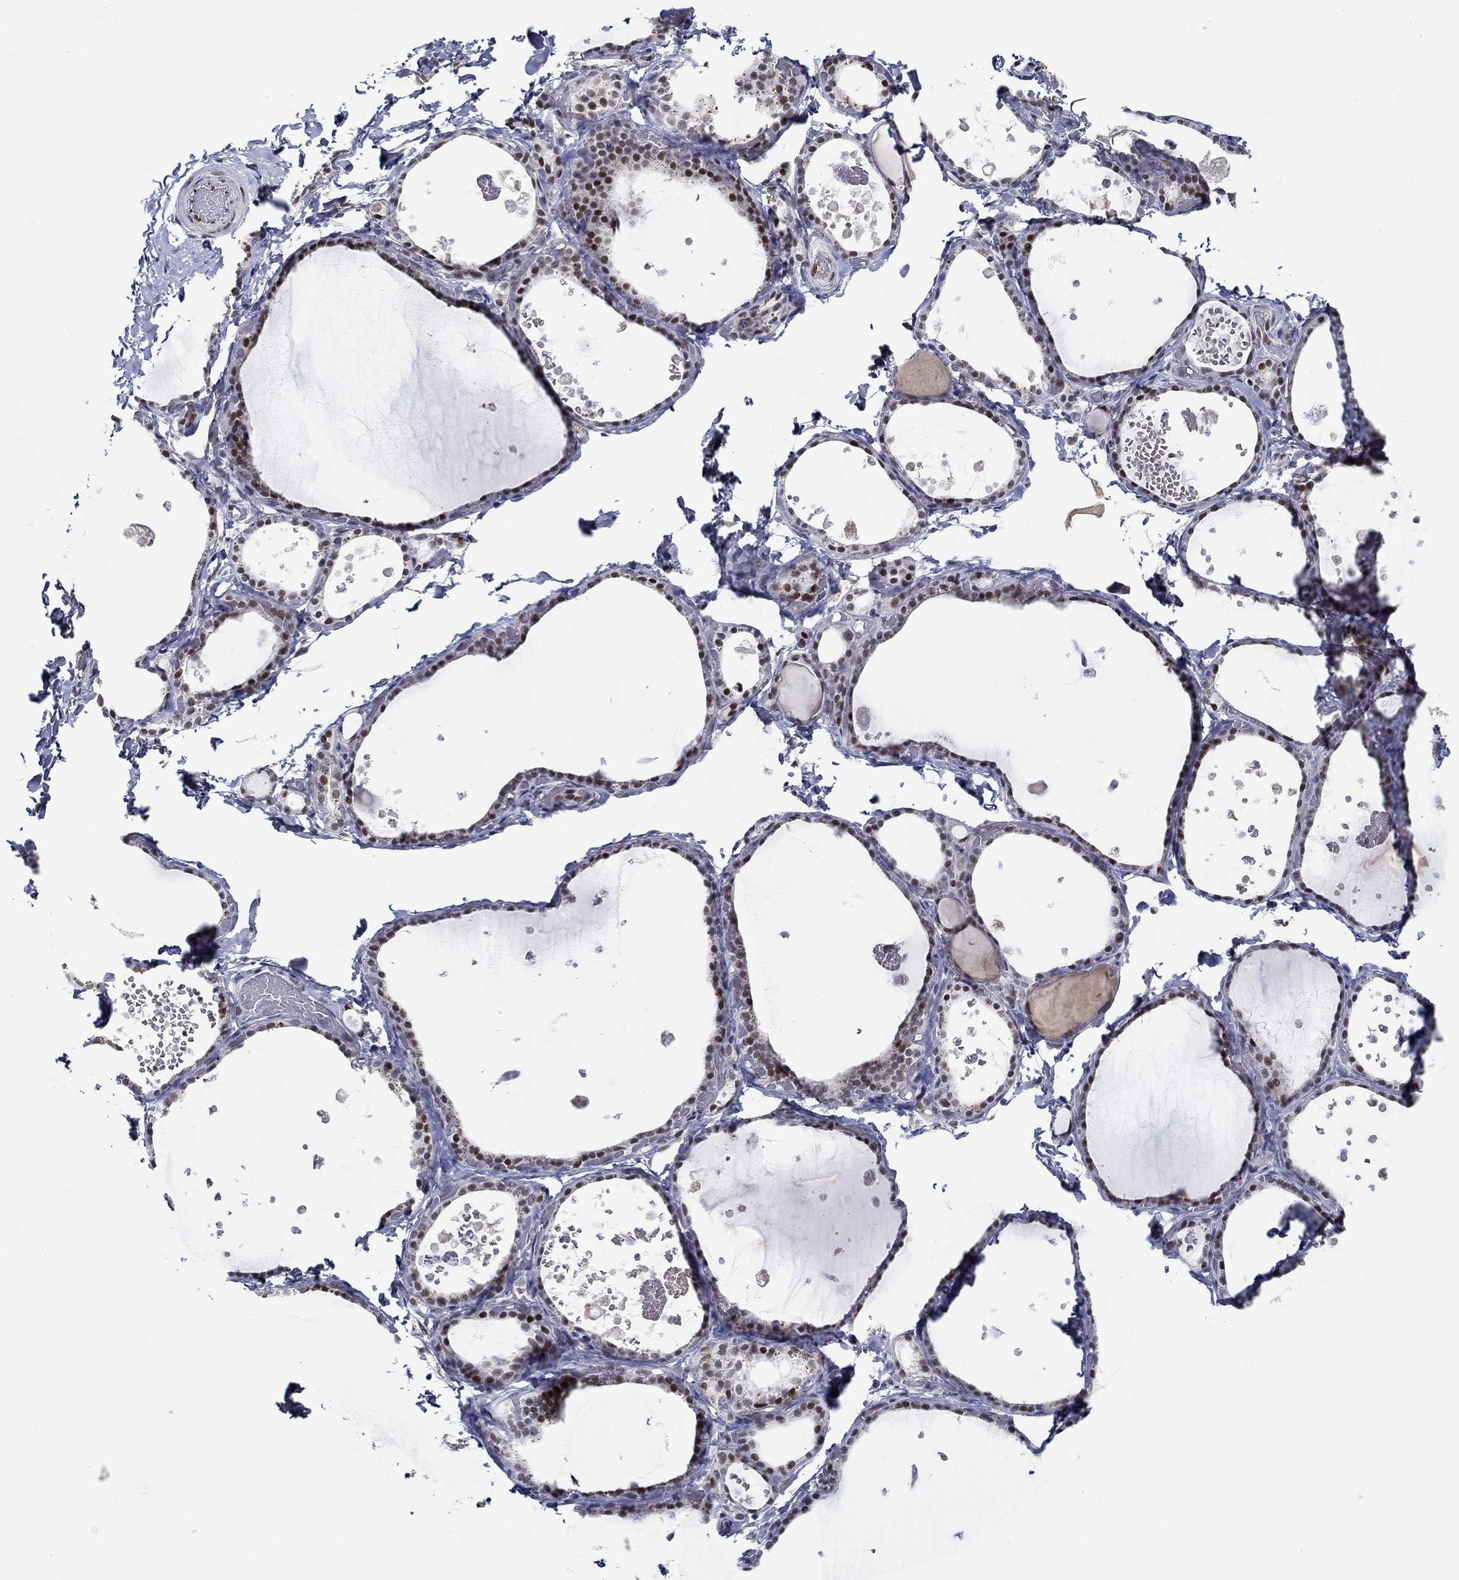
{"staining": {"intensity": "strong", "quantity": "25%-75%", "location": "nuclear"}, "tissue": "thyroid gland", "cell_type": "Glandular cells", "image_type": "normal", "snomed": [{"axis": "morphology", "description": "Normal tissue, NOS"}, {"axis": "topography", "description": "Thyroid gland"}], "caption": "The micrograph demonstrates immunohistochemical staining of unremarkable thyroid gland. There is strong nuclear positivity is appreciated in about 25%-75% of glandular cells.", "gene": "GATA2", "patient": {"sex": "female", "age": 56}}